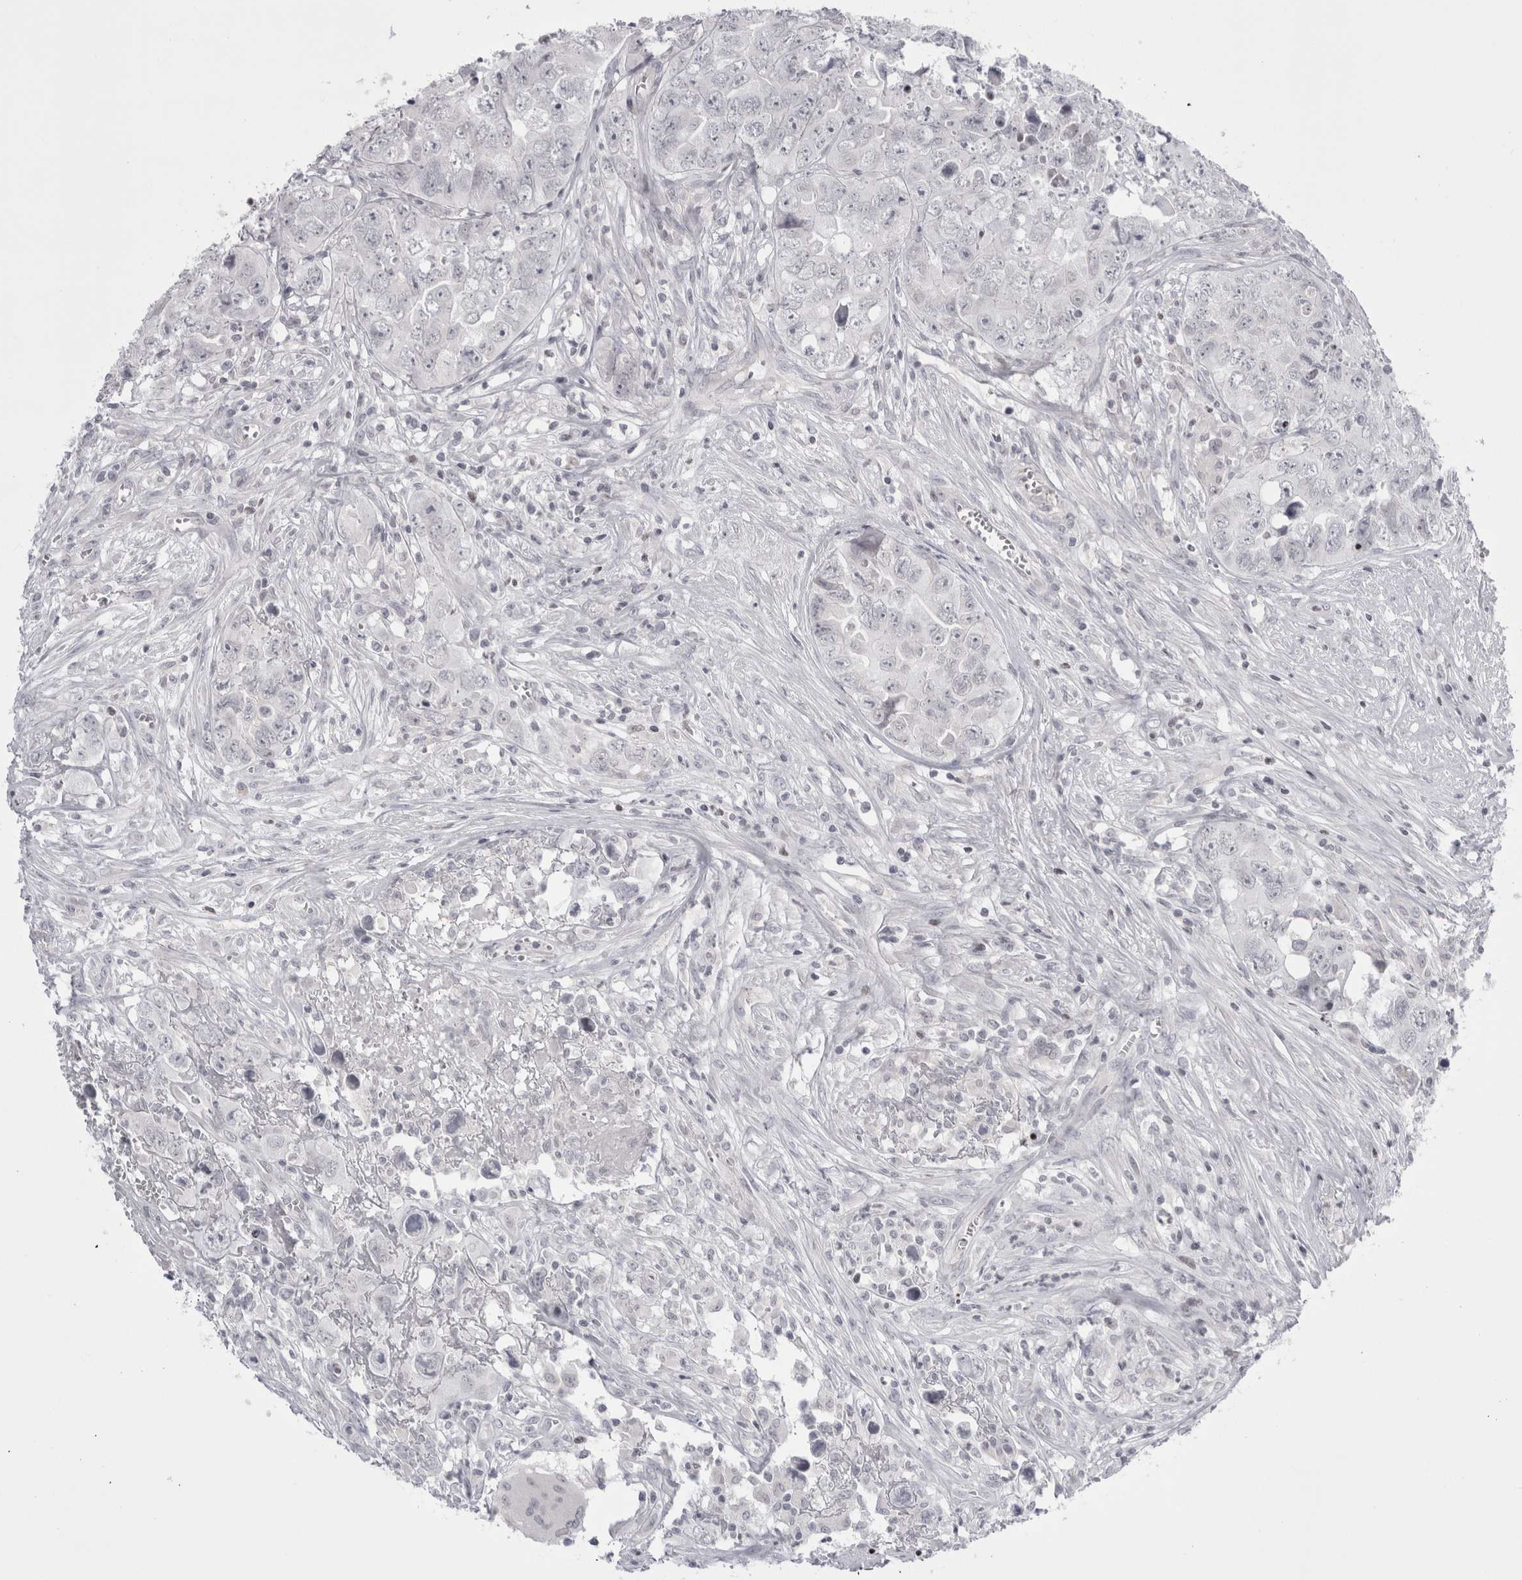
{"staining": {"intensity": "negative", "quantity": "none", "location": "none"}, "tissue": "testis cancer", "cell_type": "Tumor cells", "image_type": "cancer", "snomed": [{"axis": "morphology", "description": "Seminoma, NOS"}, {"axis": "morphology", "description": "Carcinoma, Embryonal, NOS"}, {"axis": "topography", "description": "Testis"}], "caption": "This micrograph is of seminoma (testis) stained with immunohistochemistry (IHC) to label a protein in brown with the nuclei are counter-stained blue. There is no positivity in tumor cells.", "gene": "FNDC8", "patient": {"sex": "male", "age": 43}}